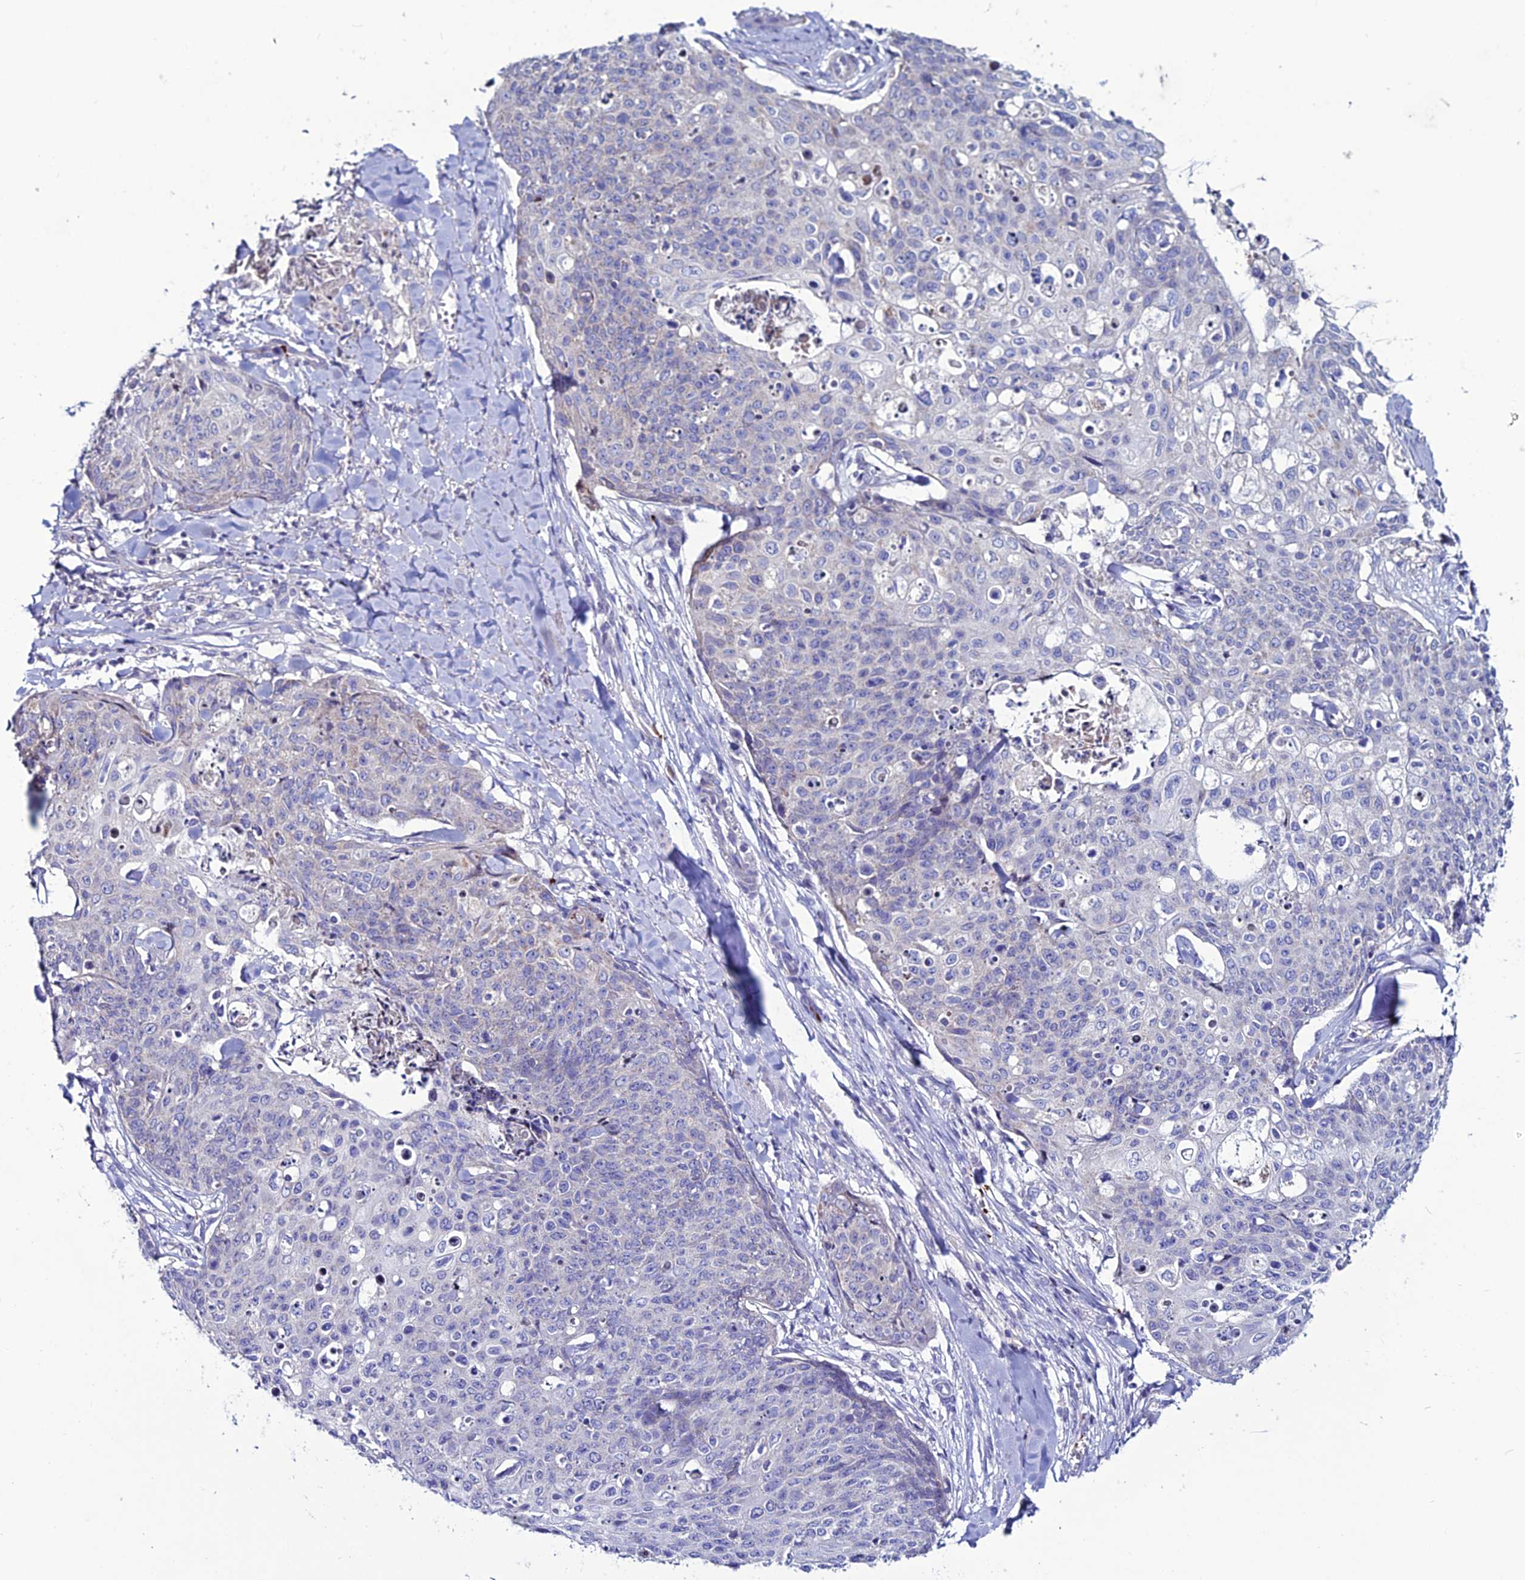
{"staining": {"intensity": "negative", "quantity": "none", "location": "none"}, "tissue": "skin cancer", "cell_type": "Tumor cells", "image_type": "cancer", "snomed": [{"axis": "morphology", "description": "Squamous cell carcinoma, NOS"}, {"axis": "topography", "description": "Skin"}, {"axis": "topography", "description": "Vulva"}], "caption": "Squamous cell carcinoma (skin) was stained to show a protein in brown. There is no significant expression in tumor cells. The staining is performed using DAB brown chromogen with nuclei counter-stained in using hematoxylin.", "gene": "C21orf140", "patient": {"sex": "female", "age": 85}}